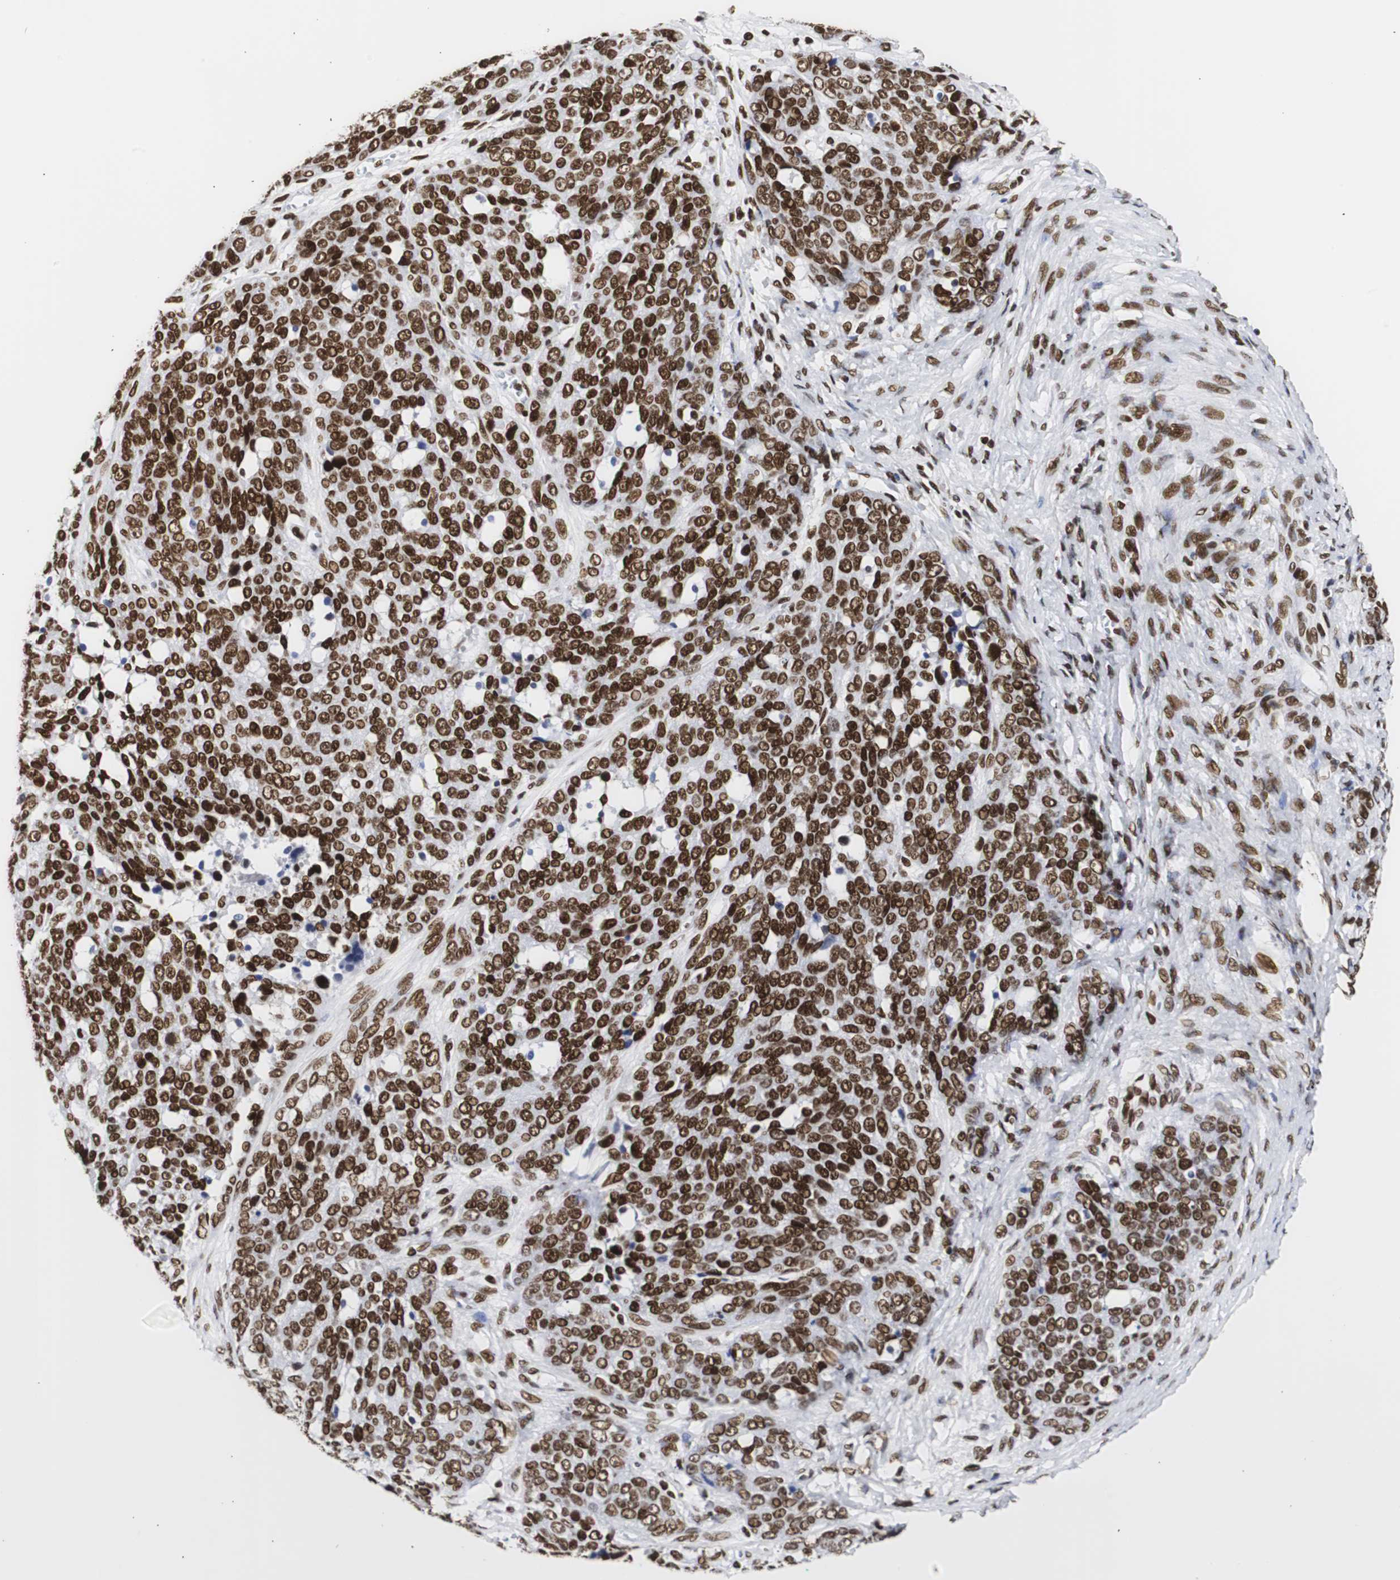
{"staining": {"intensity": "strong", "quantity": ">75%", "location": "nuclear"}, "tissue": "ovarian cancer", "cell_type": "Tumor cells", "image_type": "cancer", "snomed": [{"axis": "morphology", "description": "Carcinoma, NOS"}, {"axis": "topography", "description": "Soft tissue"}, {"axis": "topography", "description": "Ovary"}], "caption": "The photomicrograph exhibits immunohistochemical staining of ovarian cancer. There is strong nuclear staining is identified in about >75% of tumor cells. The staining is performed using DAB (3,3'-diaminobenzidine) brown chromogen to label protein expression. The nuclei are counter-stained blue using hematoxylin.", "gene": "HNRNPH2", "patient": {"sex": "female", "age": 54}}